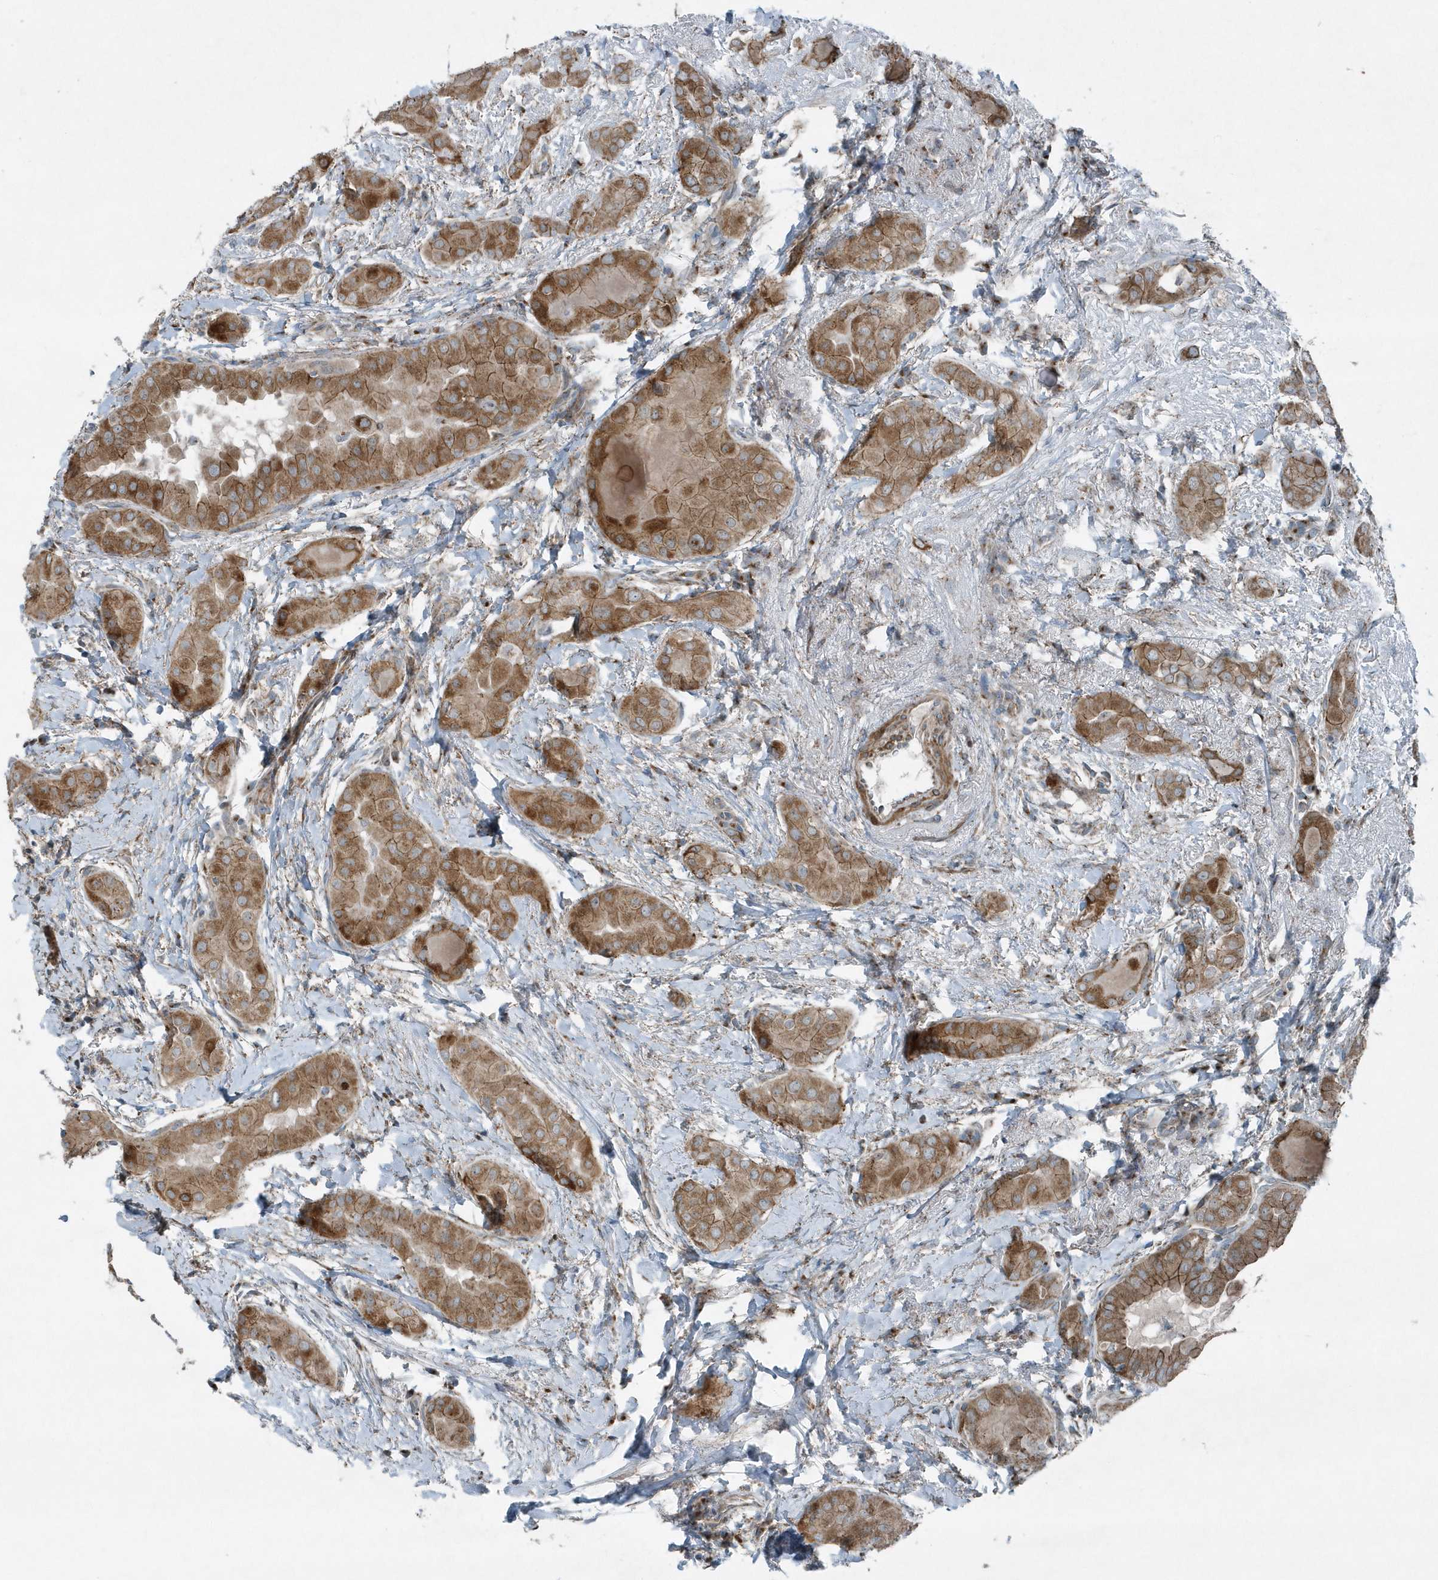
{"staining": {"intensity": "moderate", "quantity": ">75%", "location": "cytoplasmic/membranous"}, "tissue": "thyroid cancer", "cell_type": "Tumor cells", "image_type": "cancer", "snomed": [{"axis": "morphology", "description": "Papillary adenocarcinoma, NOS"}, {"axis": "topography", "description": "Thyroid gland"}], "caption": "Immunohistochemical staining of human papillary adenocarcinoma (thyroid) exhibits medium levels of moderate cytoplasmic/membranous expression in about >75% of tumor cells. The protein of interest is stained brown, and the nuclei are stained in blue (DAB (3,3'-diaminobenzidine) IHC with brightfield microscopy, high magnification).", "gene": "GCC2", "patient": {"sex": "male", "age": 33}}